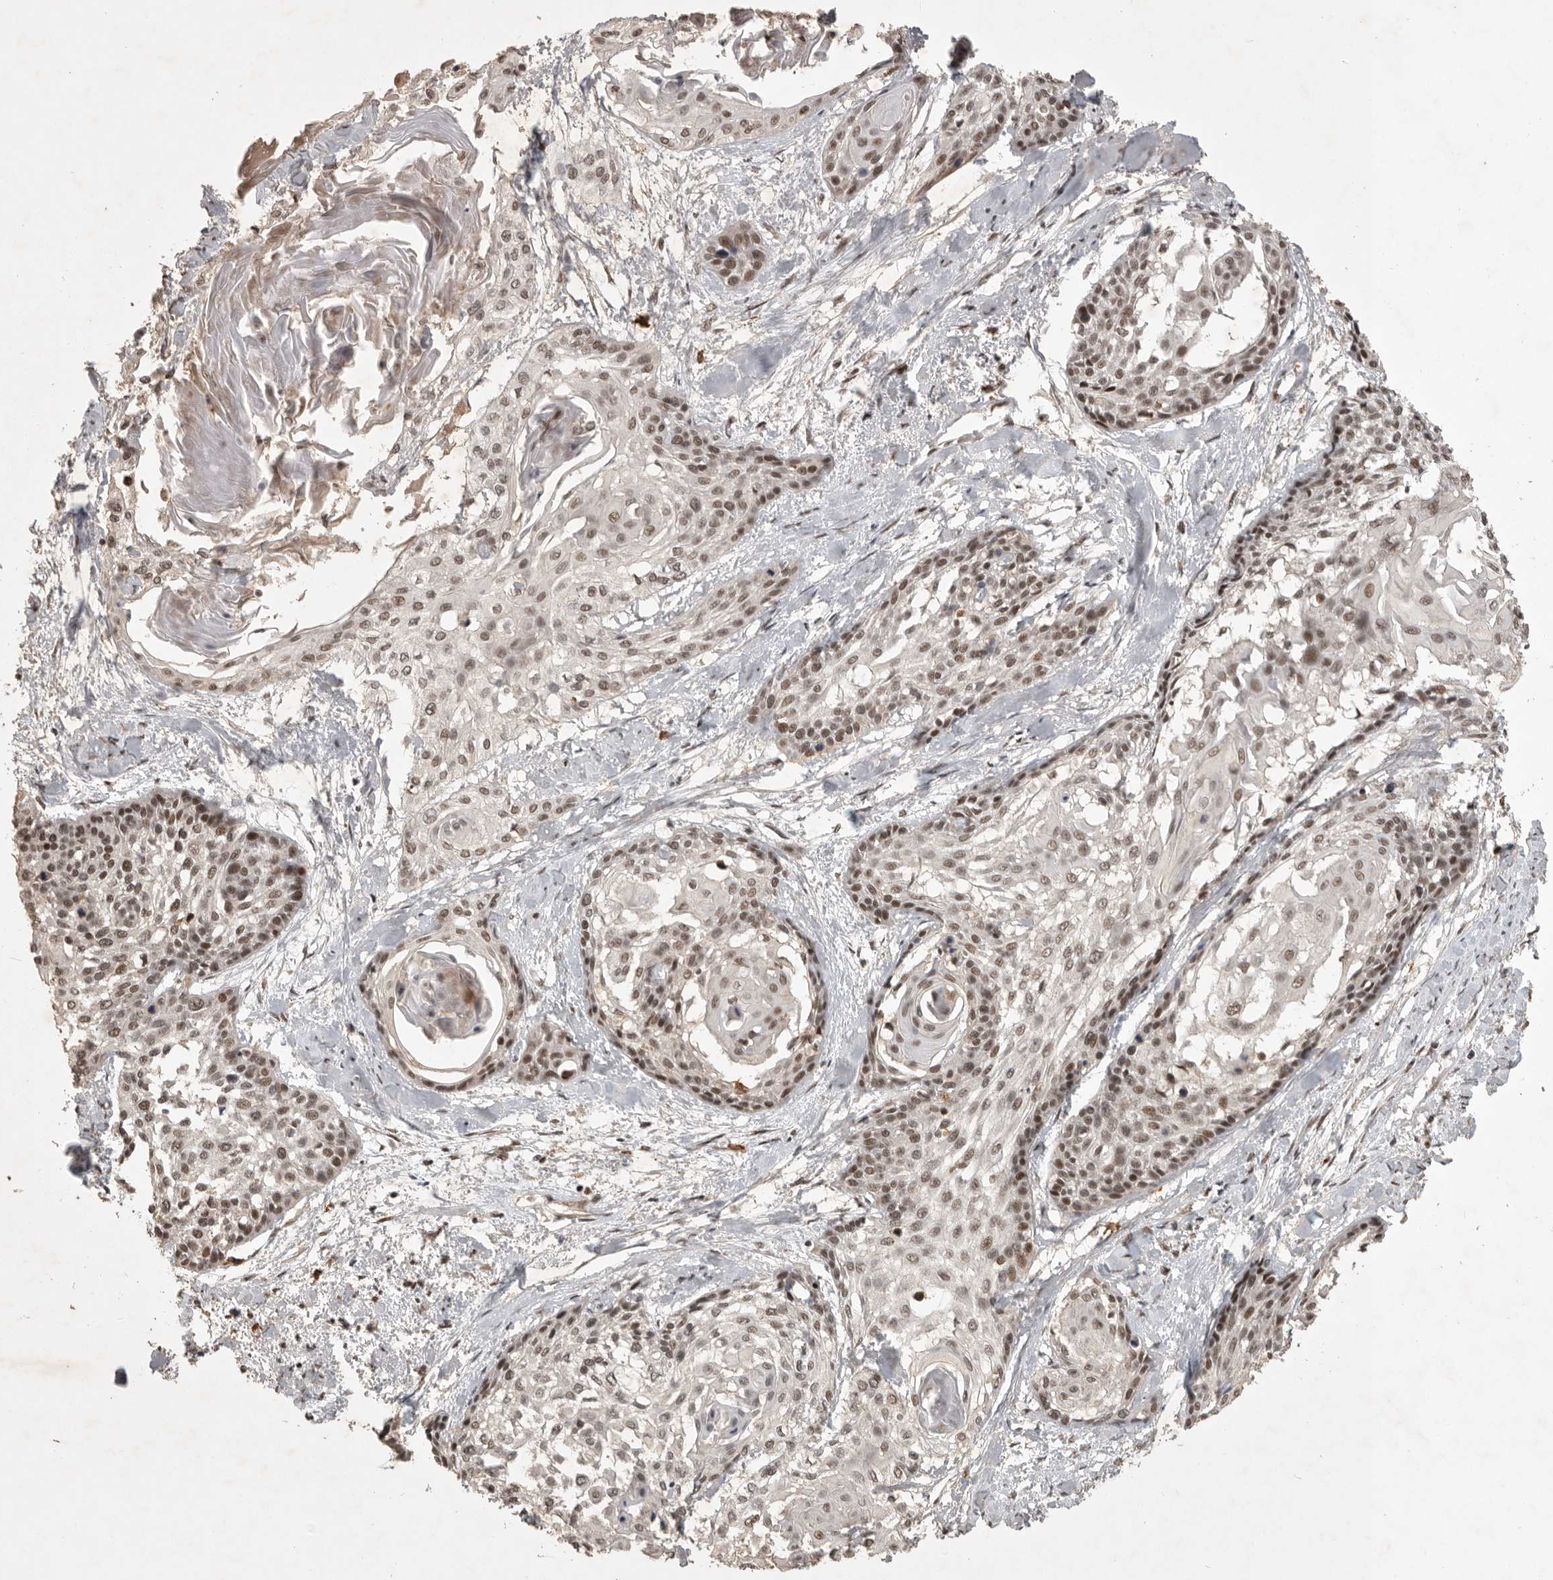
{"staining": {"intensity": "moderate", "quantity": ">75%", "location": "nuclear"}, "tissue": "cervical cancer", "cell_type": "Tumor cells", "image_type": "cancer", "snomed": [{"axis": "morphology", "description": "Squamous cell carcinoma, NOS"}, {"axis": "topography", "description": "Cervix"}], "caption": "The photomicrograph shows a brown stain indicating the presence of a protein in the nuclear of tumor cells in cervical cancer.", "gene": "CBLL1", "patient": {"sex": "female", "age": 57}}